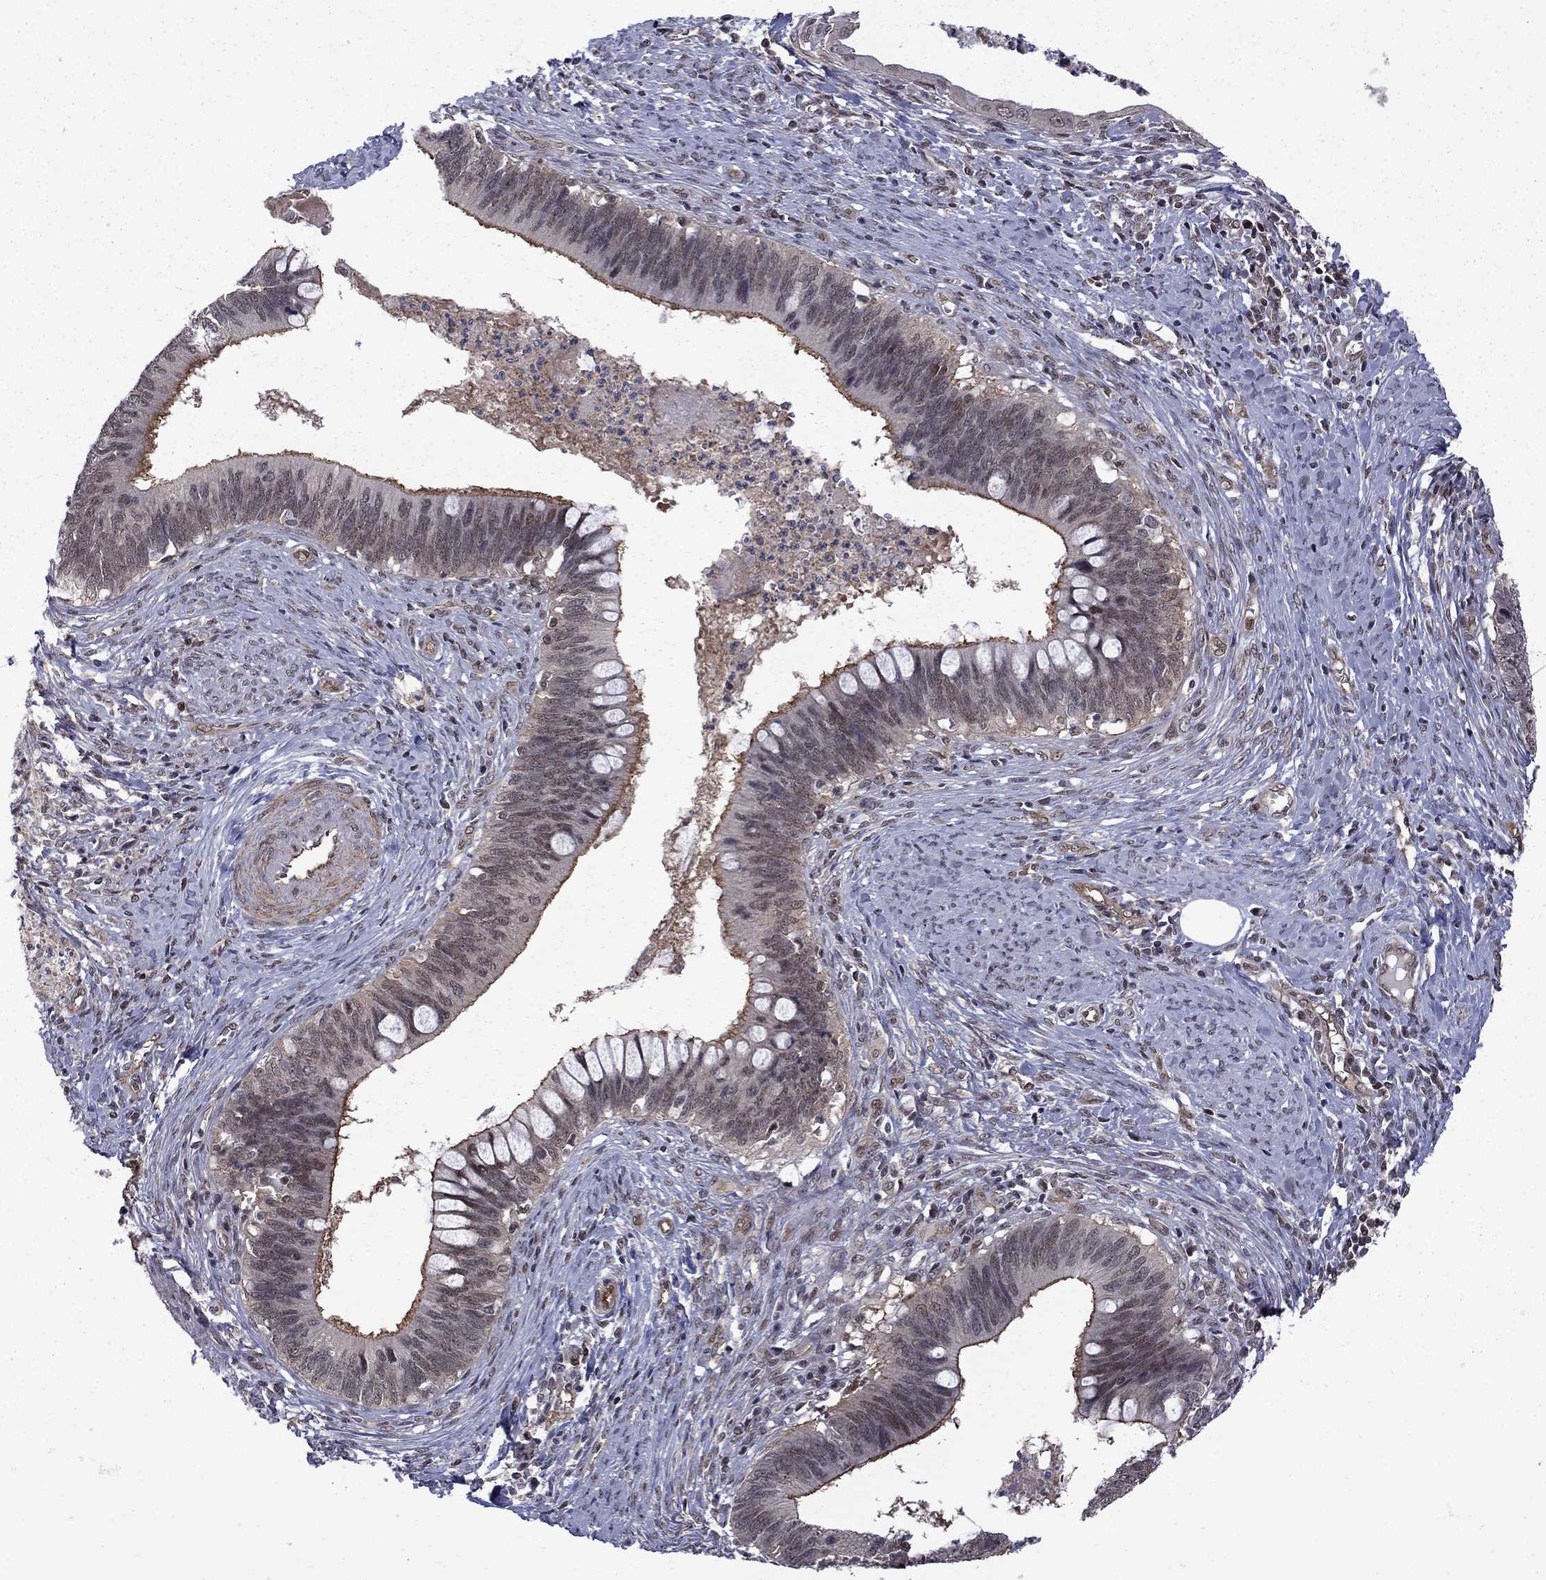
{"staining": {"intensity": "moderate", "quantity": "25%-75%", "location": "nuclear"}, "tissue": "cervical cancer", "cell_type": "Tumor cells", "image_type": "cancer", "snomed": [{"axis": "morphology", "description": "Adenocarcinoma, NOS"}, {"axis": "topography", "description": "Cervix"}], "caption": "This is an image of immunohistochemistry (IHC) staining of adenocarcinoma (cervical), which shows moderate positivity in the nuclear of tumor cells.", "gene": "BRF1", "patient": {"sex": "female", "age": 42}}